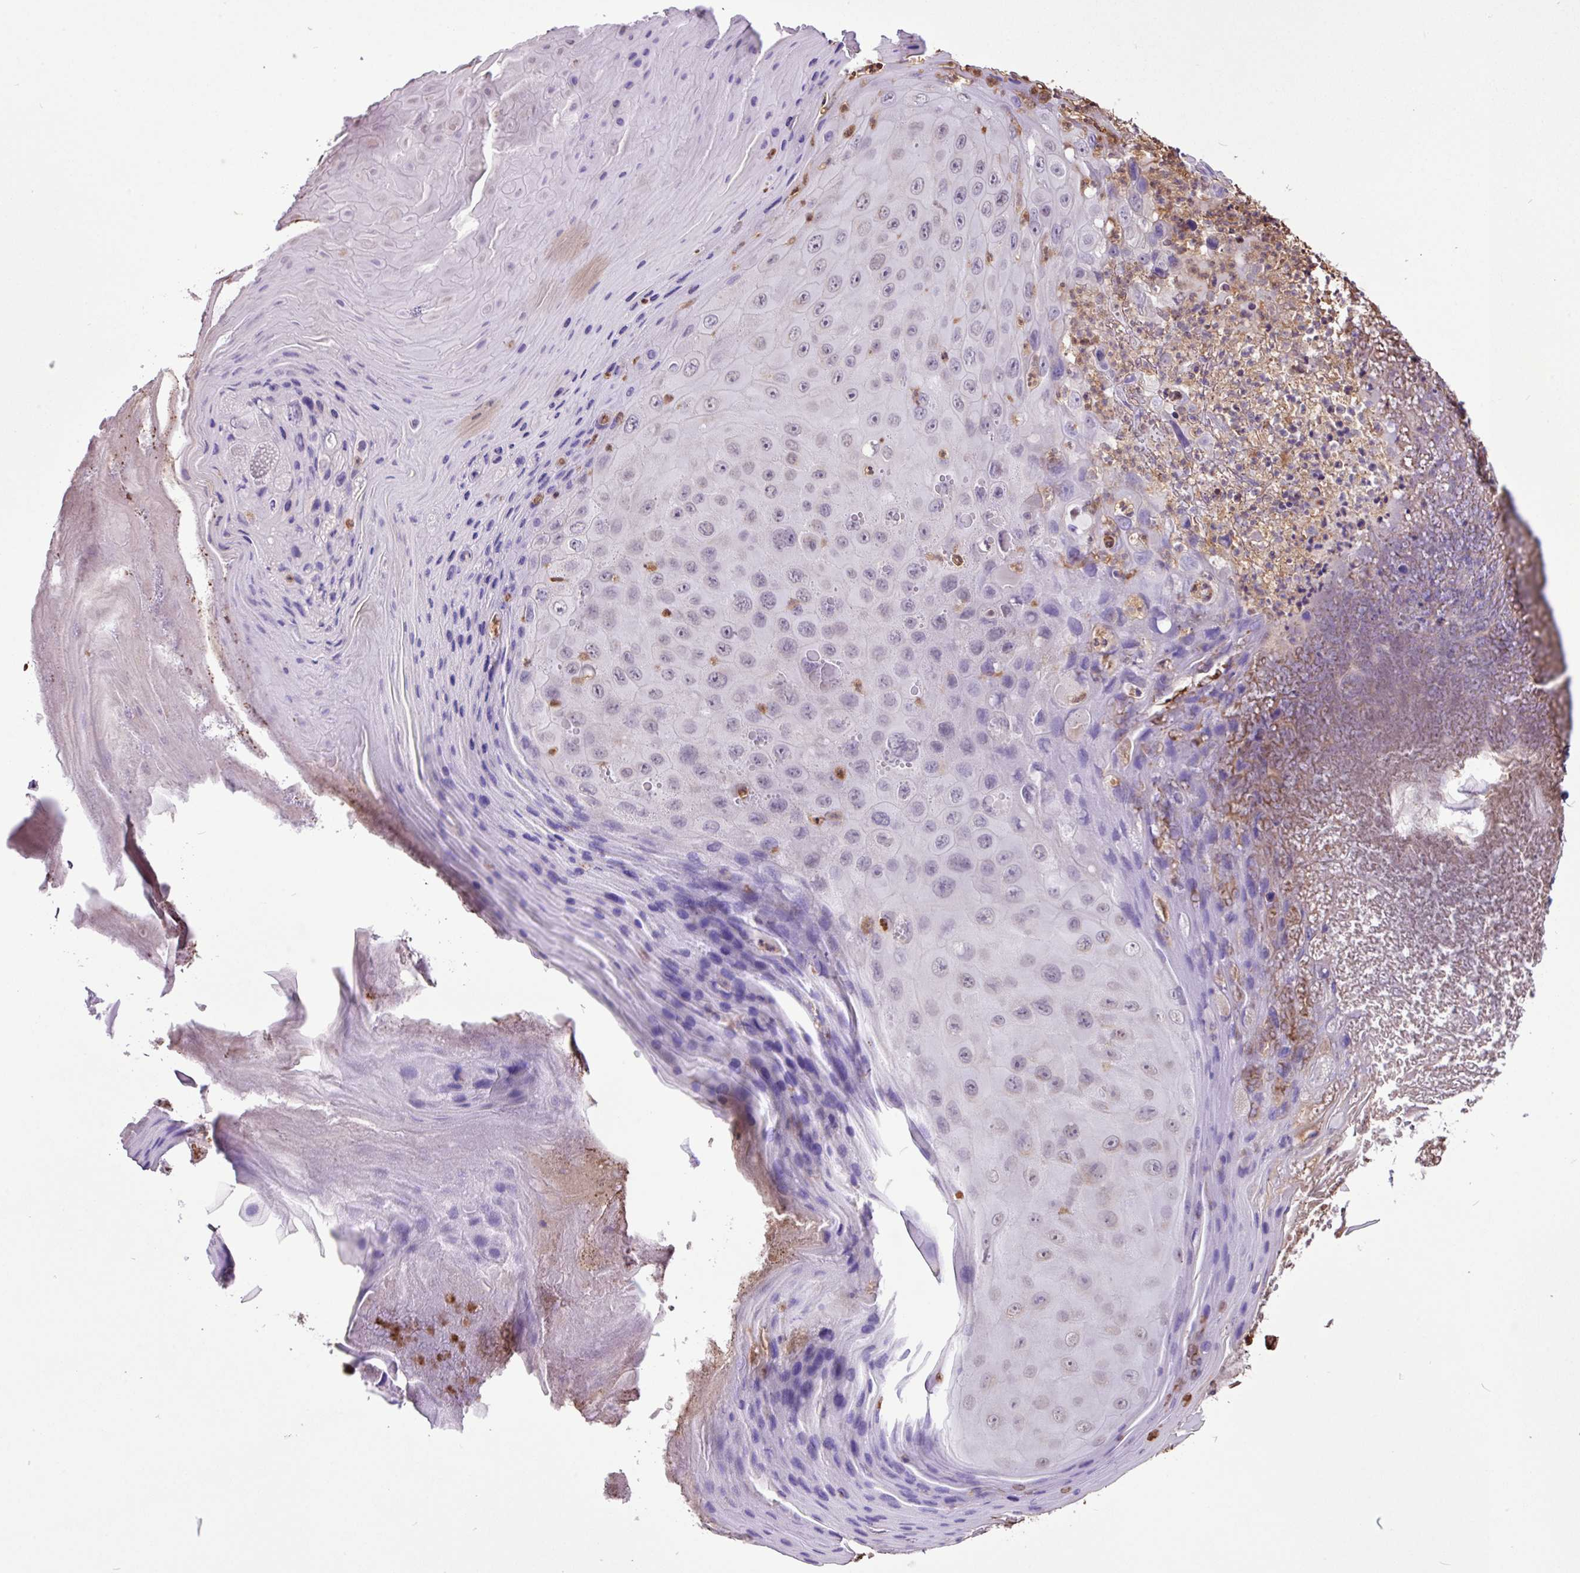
{"staining": {"intensity": "negative", "quantity": "none", "location": "none"}, "tissue": "skin cancer", "cell_type": "Tumor cells", "image_type": "cancer", "snomed": [{"axis": "morphology", "description": "Squamous cell carcinoma, NOS"}, {"axis": "topography", "description": "Skin"}], "caption": "DAB immunohistochemical staining of squamous cell carcinoma (skin) reveals no significant expression in tumor cells.", "gene": "CHST11", "patient": {"sex": "female", "age": 88}}